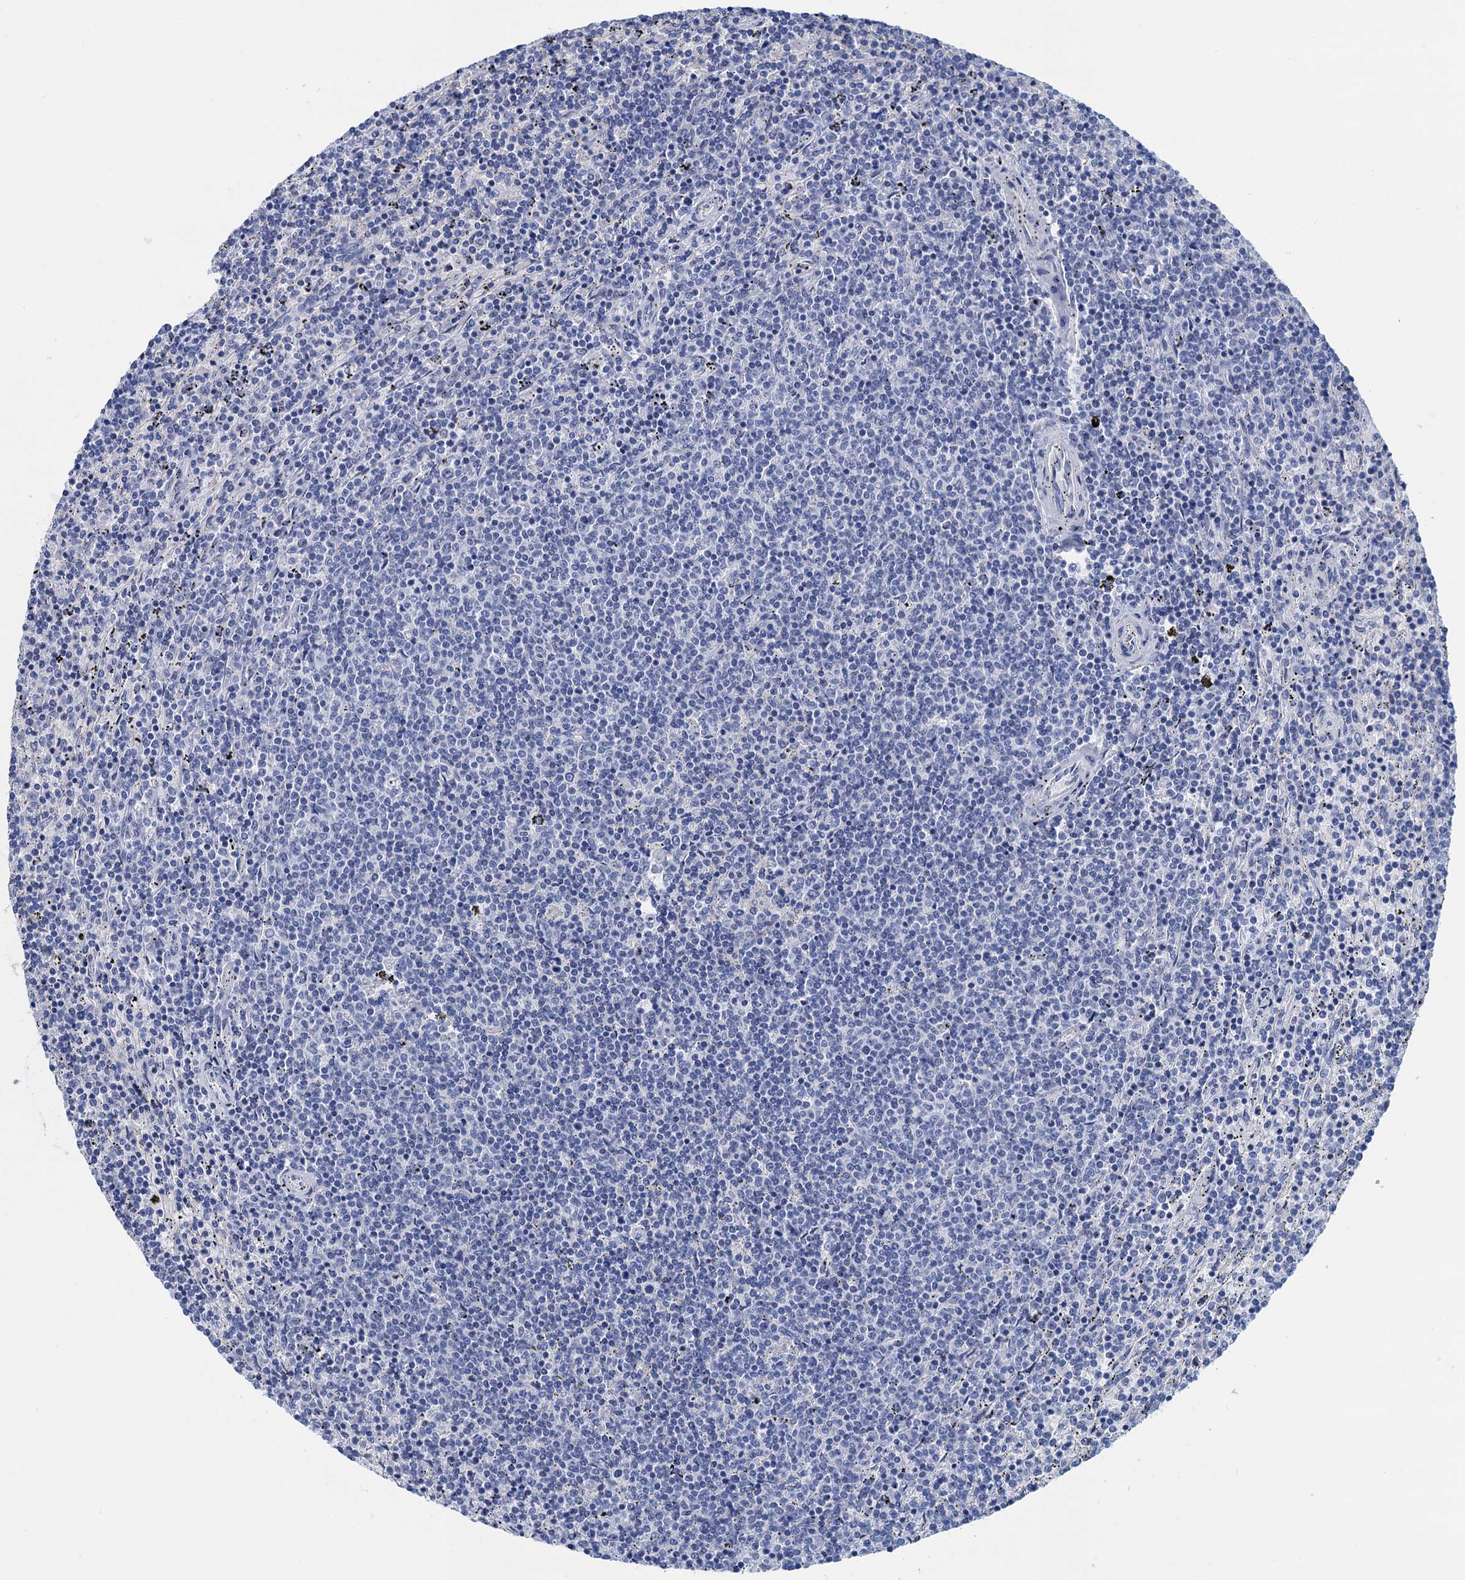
{"staining": {"intensity": "negative", "quantity": "none", "location": "none"}, "tissue": "lymphoma", "cell_type": "Tumor cells", "image_type": "cancer", "snomed": [{"axis": "morphology", "description": "Malignant lymphoma, non-Hodgkin's type, Low grade"}, {"axis": "topography", "description": "Spleen"}], "caption": "Tumor cells are negative for protein expression in human lymphoma. (DAB (3,3'-diaminobenzidine) IHC, high magnification).", "gene": "CALML5", "patient": {"sex": "female", "age": 50}}